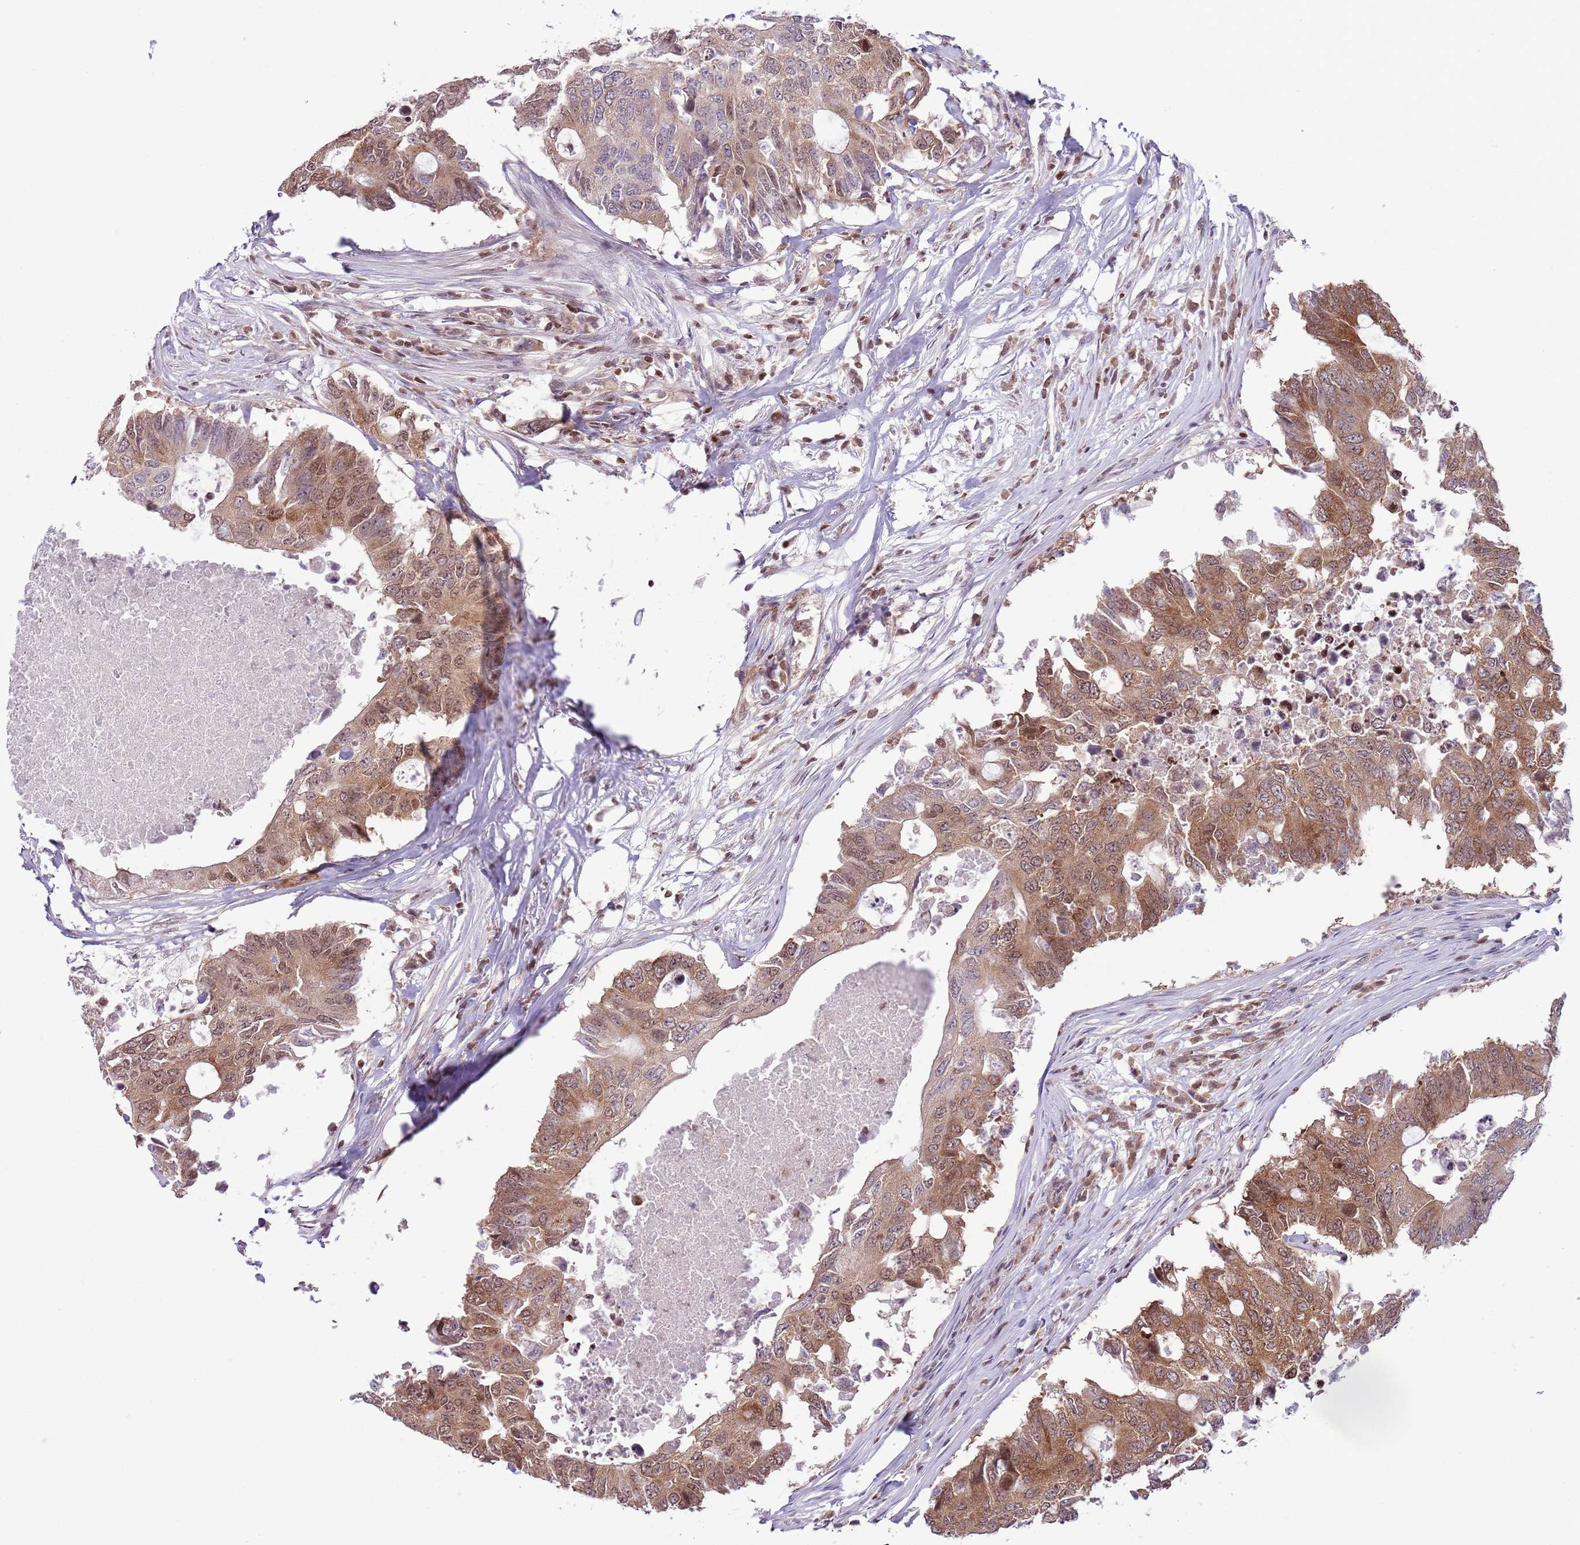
{"staining": {"intensity": "moderate", "quantity": ">75%", "location": "cytoplasmic/membranous,nuclear"}, "tissue": "colorectal cancer", "cell_type": "Tumor cells", "image_type": "cancer", "snomed": [{"axis": "morphology", "description": "Adenocarcinoma, NOS"}, {"axis": "topography", "description": "Colon"}], "caption": "A photomicrograph of colorectal cancer (adenocarcinoma) stained for a protein reveals moderate cytoplasmic/membranous and nuclear brown staining in tumor cells.", "gene": "SELENOH", "patient": {"sex": "male", "age": 71}}